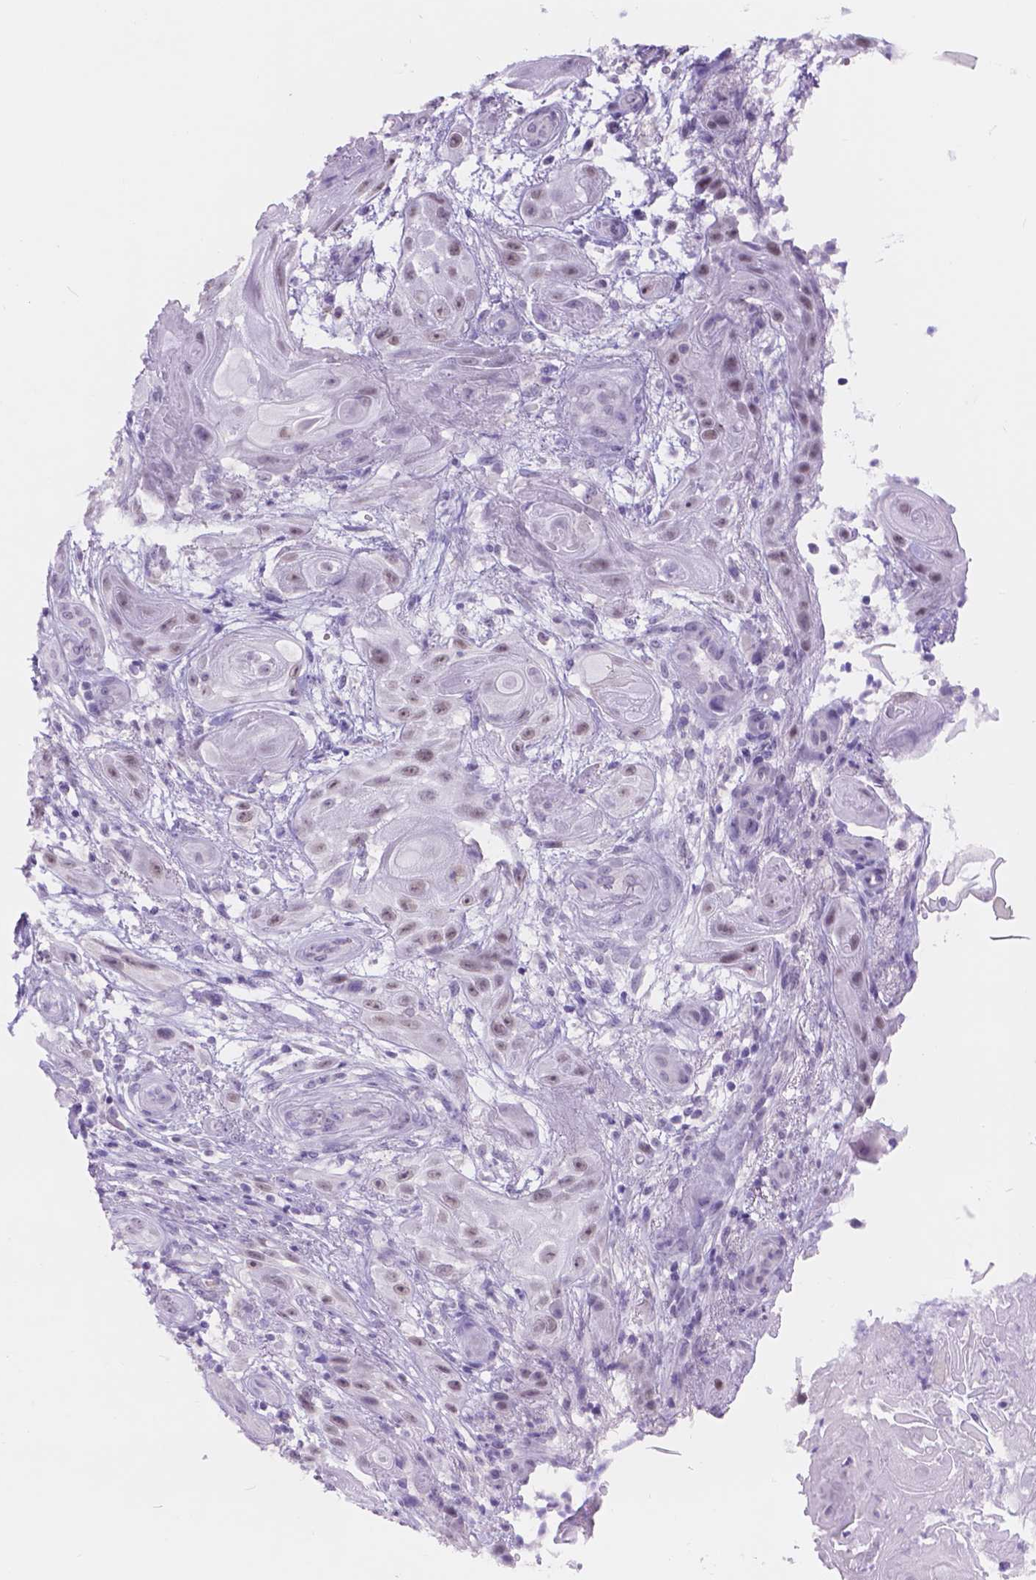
{"staining": {"intensity": "weak", "quantity": "<25%", "location": "nuclear"}, "tissue": "skin cancer", "cell_type": "Tumor cells", "image_type": "cancer", "snomed": [{"axis": "morphology", "description": "Squamous cell carcinoma, NOS"}, {"axis": "topography", "description": "Skin"}], "caption": "Immunohistochemical staining of skin cancer displays no significant positivity in tumor cells.", "gene": "DCC", "patient": {"sex": "male", "age": 62}}